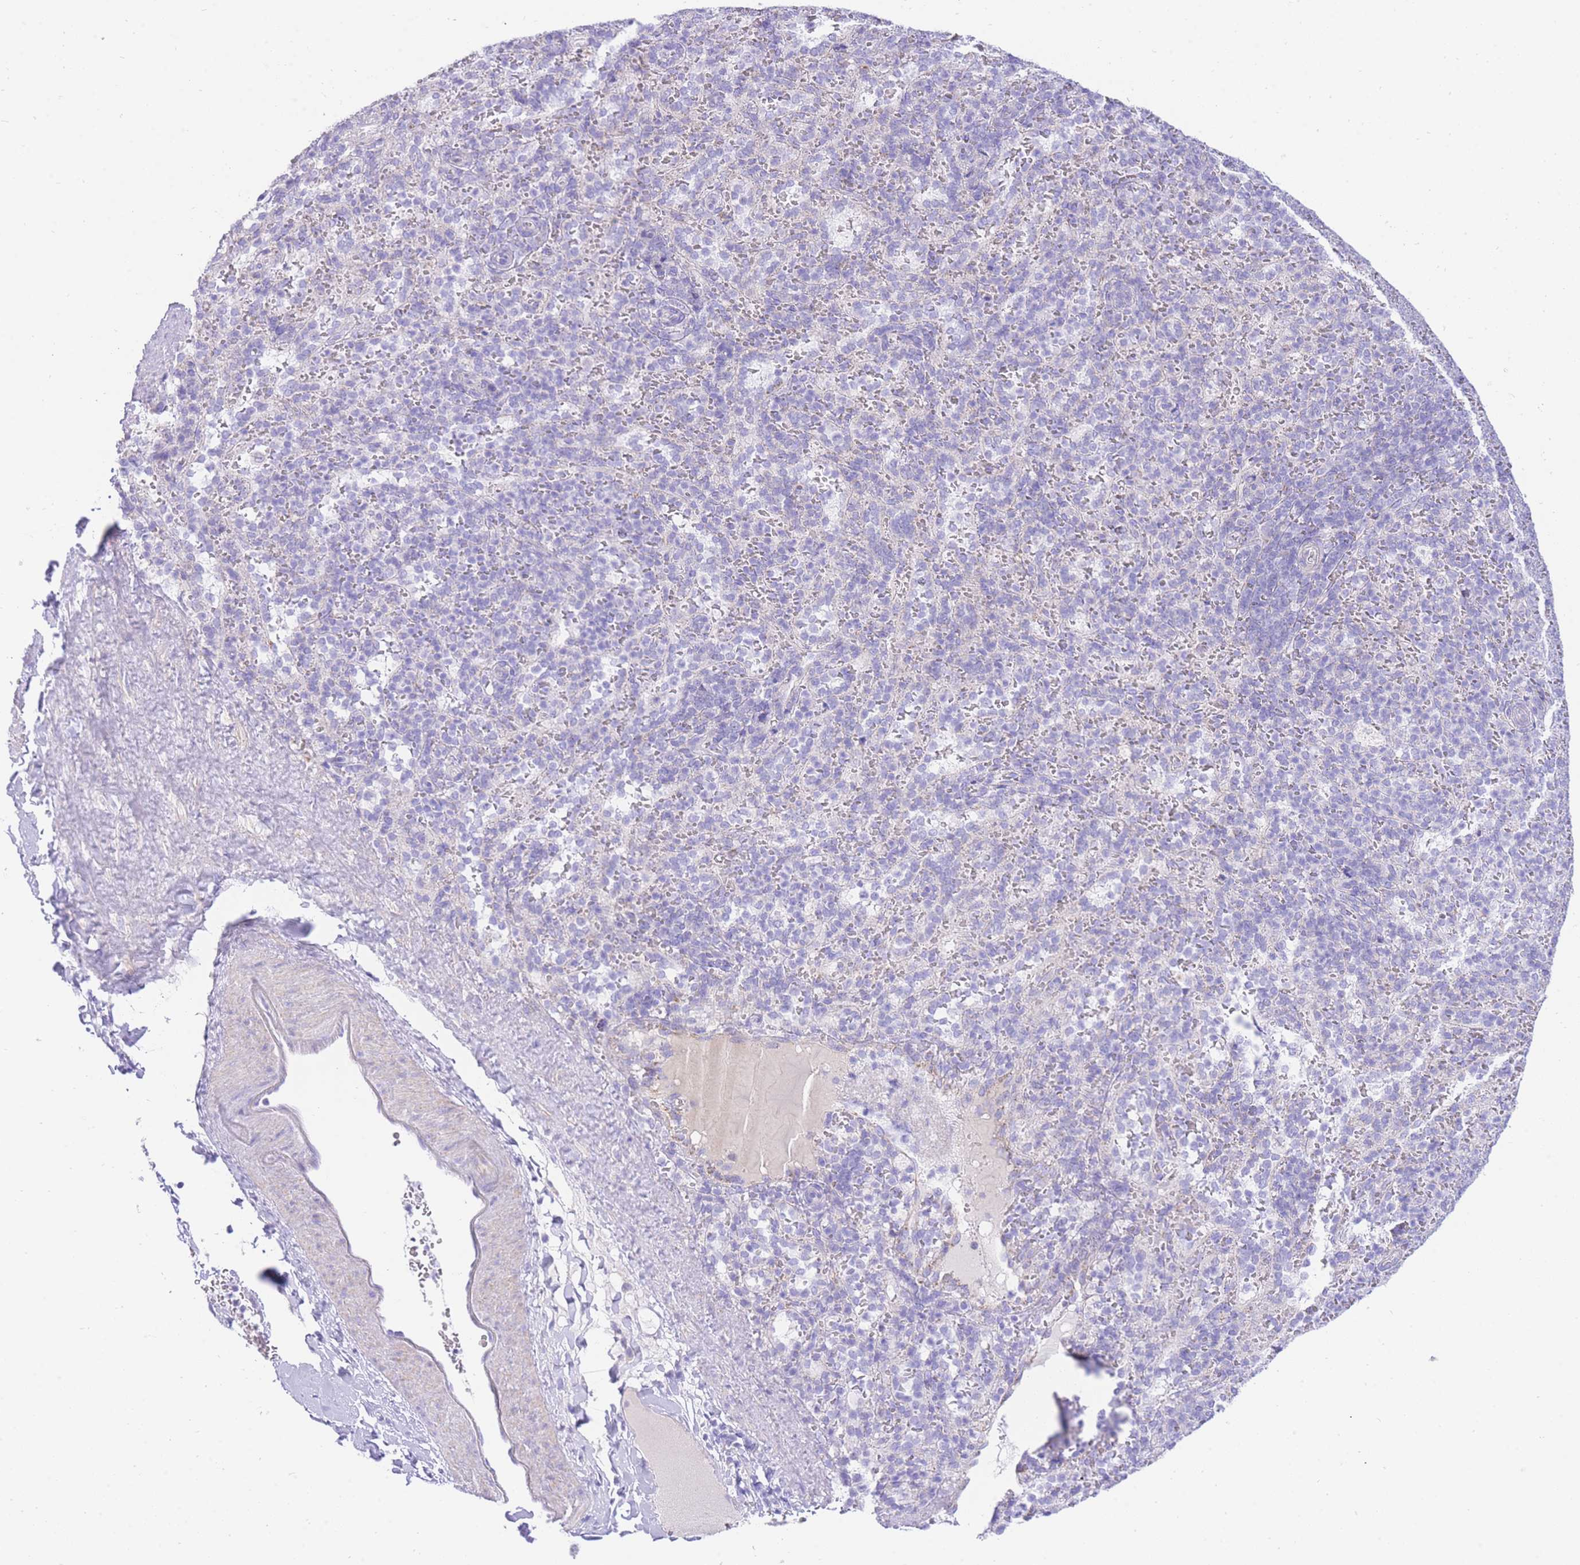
{"staining": {"intensity": "negative", "quantity": "none", "location": "none"}, "tissue": "spleen", "cell_type": "Cells in red pulp", "image_type": "normal", "snomed": [{"axis": "morphology", "description": "Normal tissue, NOS"}, {"axis": "topography", "description": "Spleen"}], "caption": "This is an IHC histopathology image of normal human spleen. There is no positivity in cells in red pulp.", "gene": "ACSM4", "patient": {"sex": "female", "age": 21}}